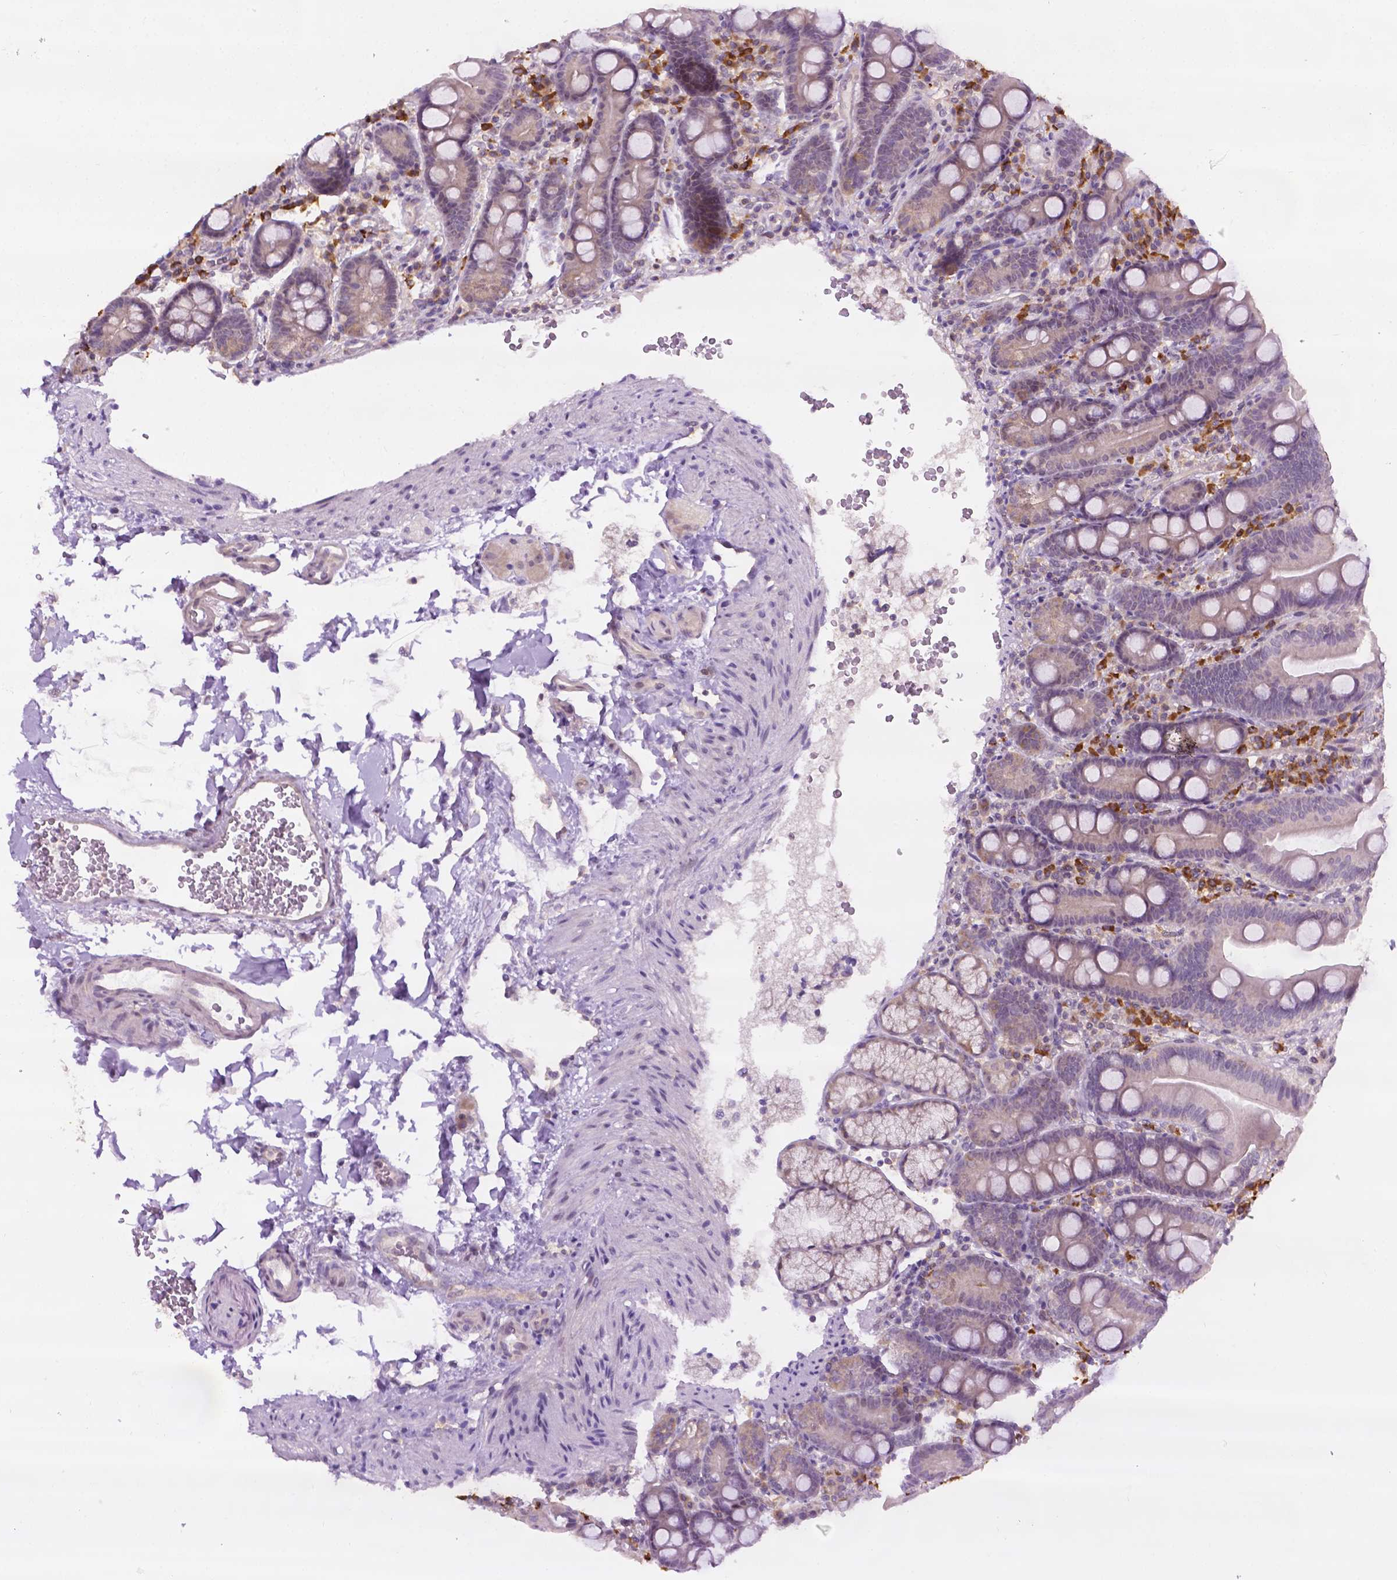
{"staining": {"intensity": "negative", "quantity": "none", "location": "none"}, "tissue": "duodenum", "cell_type": "Glandular cells", "image_type": "normal", "snomed": [{"axis": "morphology", "description": "Normal tissue, NOS"}, {"axis": "topography", "description": "Duodenum"}], "caption": "Protein analysis of unremarkable duodenum shows no significant positivity in glandular cells. (DAB immunohistochemistry (IHC), high magnification).", "gene": "DENND4A", "patient": {"sex": "male", "age": 59}}